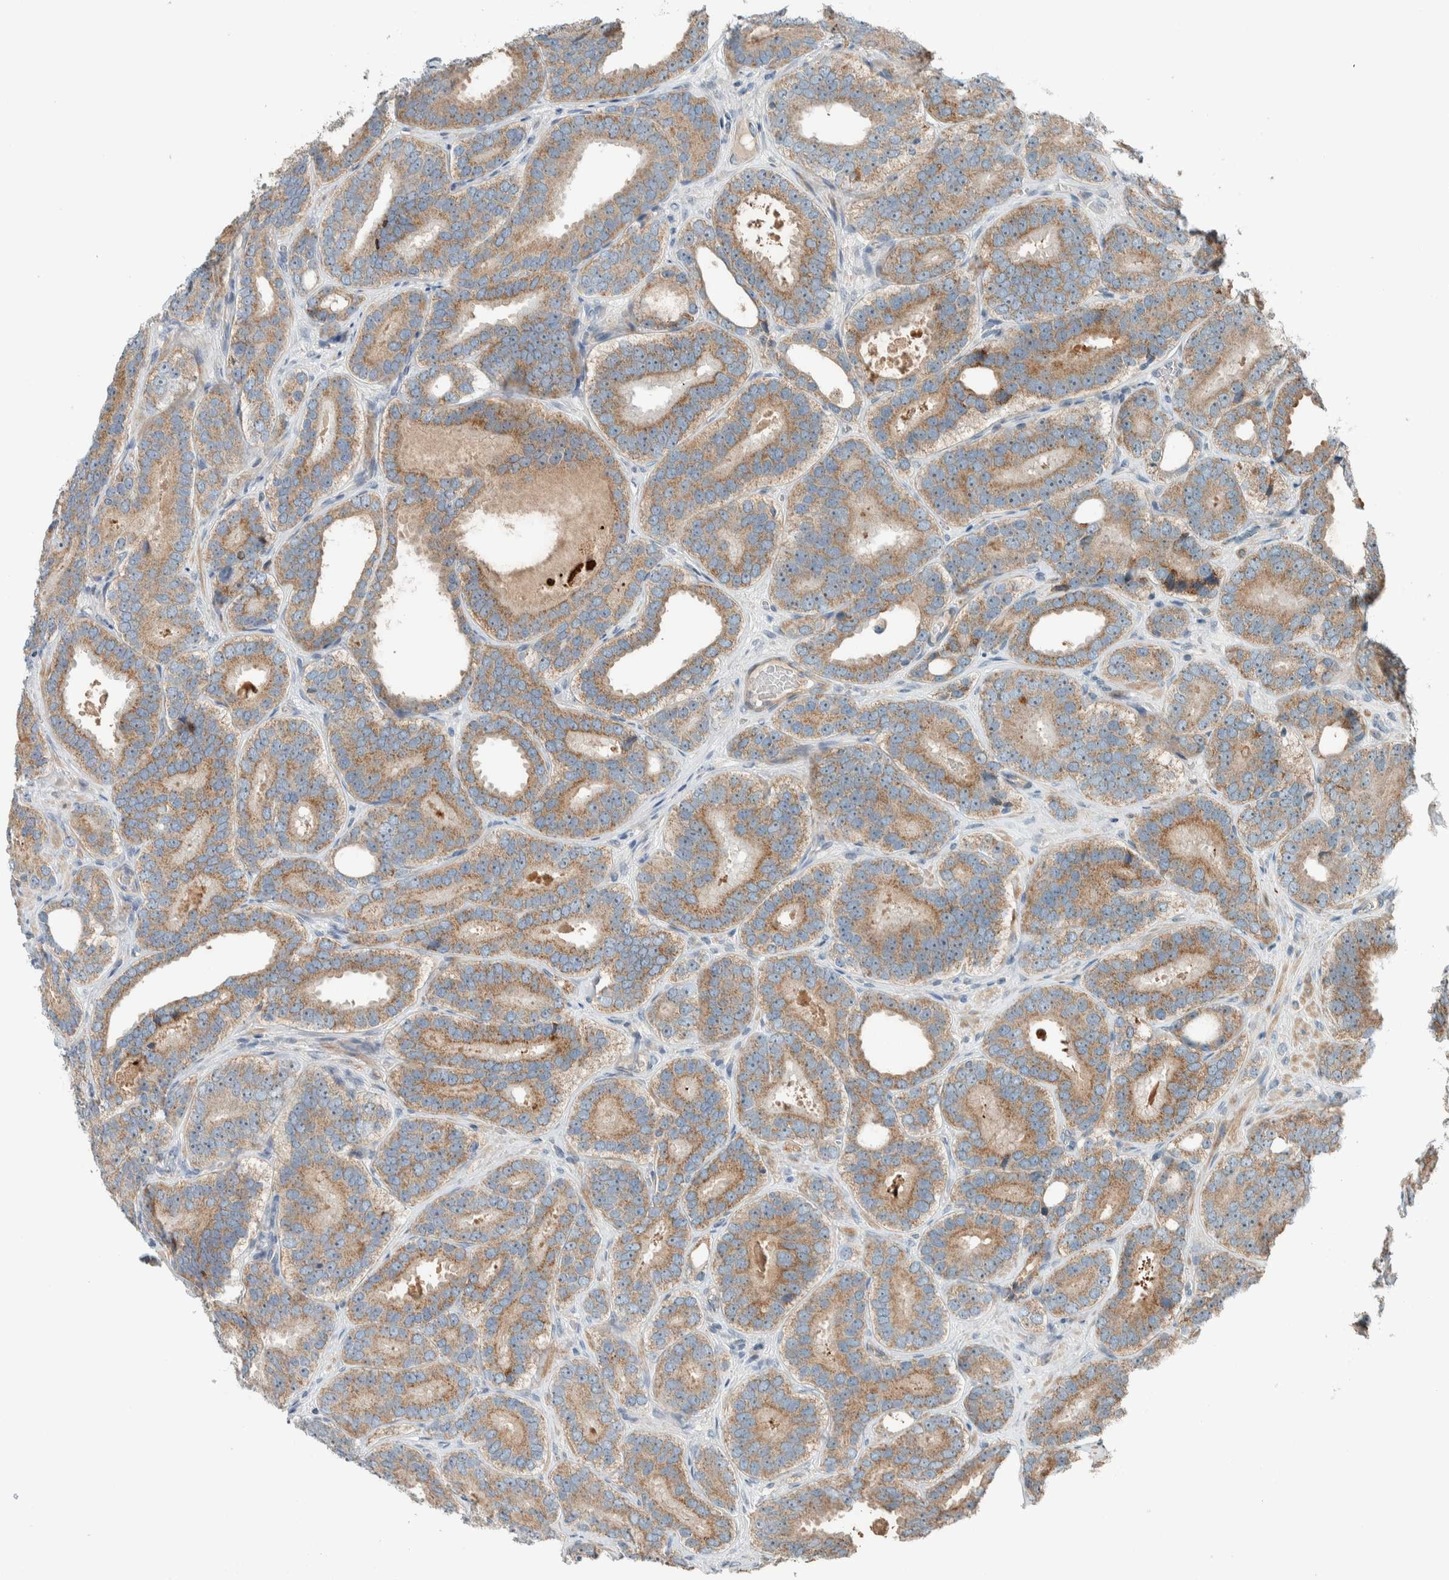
{"staining": {"intensity": "moderate", "quantity": ">75%", "location": "cytoplasmic/membranous"}, "tissue": "prostate cancer", "cell_type": "Tumor cells", "image_type": "cancer", "snomed": [{"axis": "morphology", "description": "Adenocarcinoma, High grade"}, {"axis": "topography", "description": "Prostate"}], "caption": "Immunohistochemistry (DAB (3,3'-diaminobenzidine)) staining of prostate adenocarcinoma (high-grade) demonstrates moderate cytoplasmic/membranous protein positivity in approximately >75% of tumor cells.", "gene": "SLFN12L", "patient": {"sex": "male", "age": 56}}